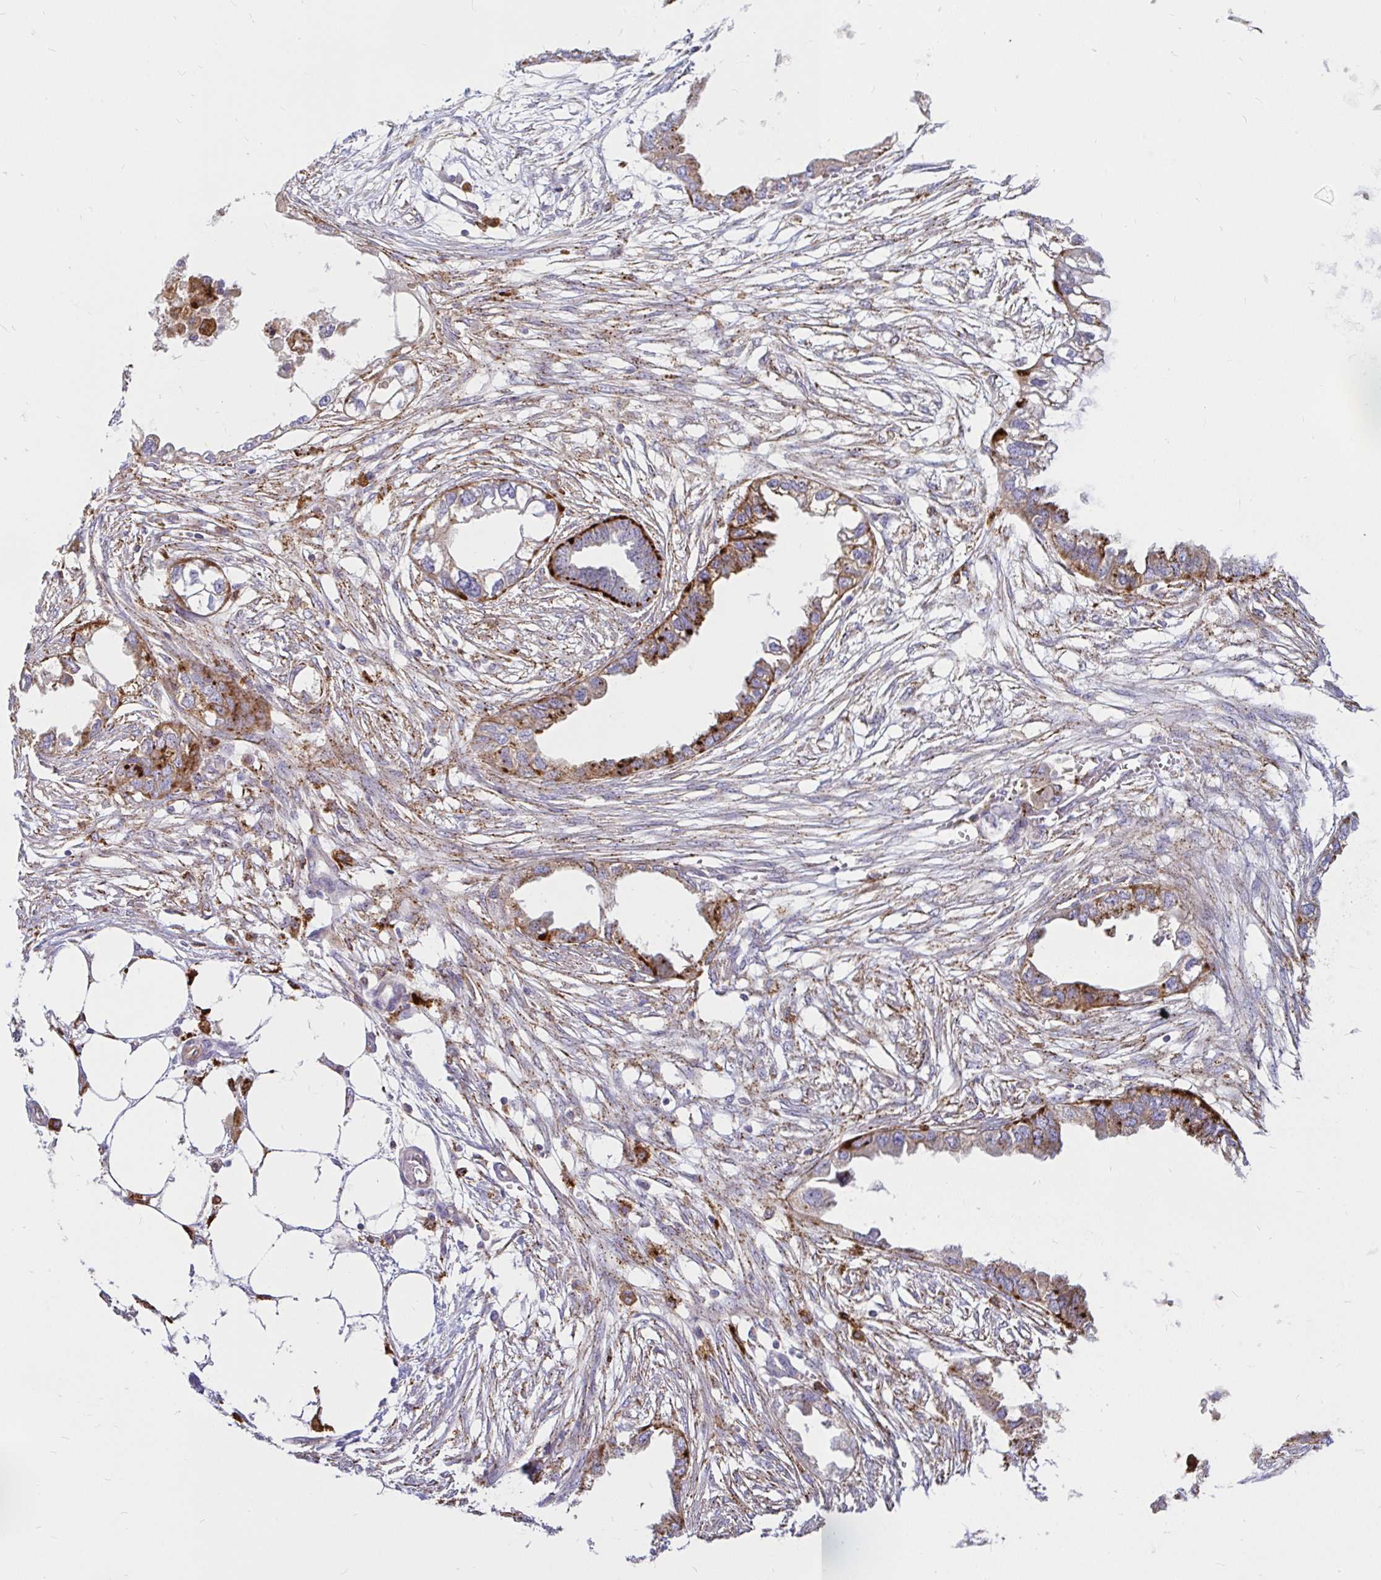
{"staining": {"intensity": "moderate", "quantity": ">75%", "location": "cytoplasmic/membranous"}, "tissue": "endometrial cancer", "cell_type": "Tumor cells", "image_type": "cancer", "snomed": [{"axis": "morphology", "description": "Adenocarcinoma, NOS"}, {"axis": "morphology", "description": "Adenocarcinoma, metastatic, NOS"}, {"axis": "topography", "description": "Adipose tissue"}, {"axis": "topography", "description": "Endometrium"}], "caption": "Moderate cytoplasmic/membranous protein staining is present in about >75% of tumor cells in endometrial cancer.", "gene": "FUCA1", "patient": {"sex": "female", "age": 67}}